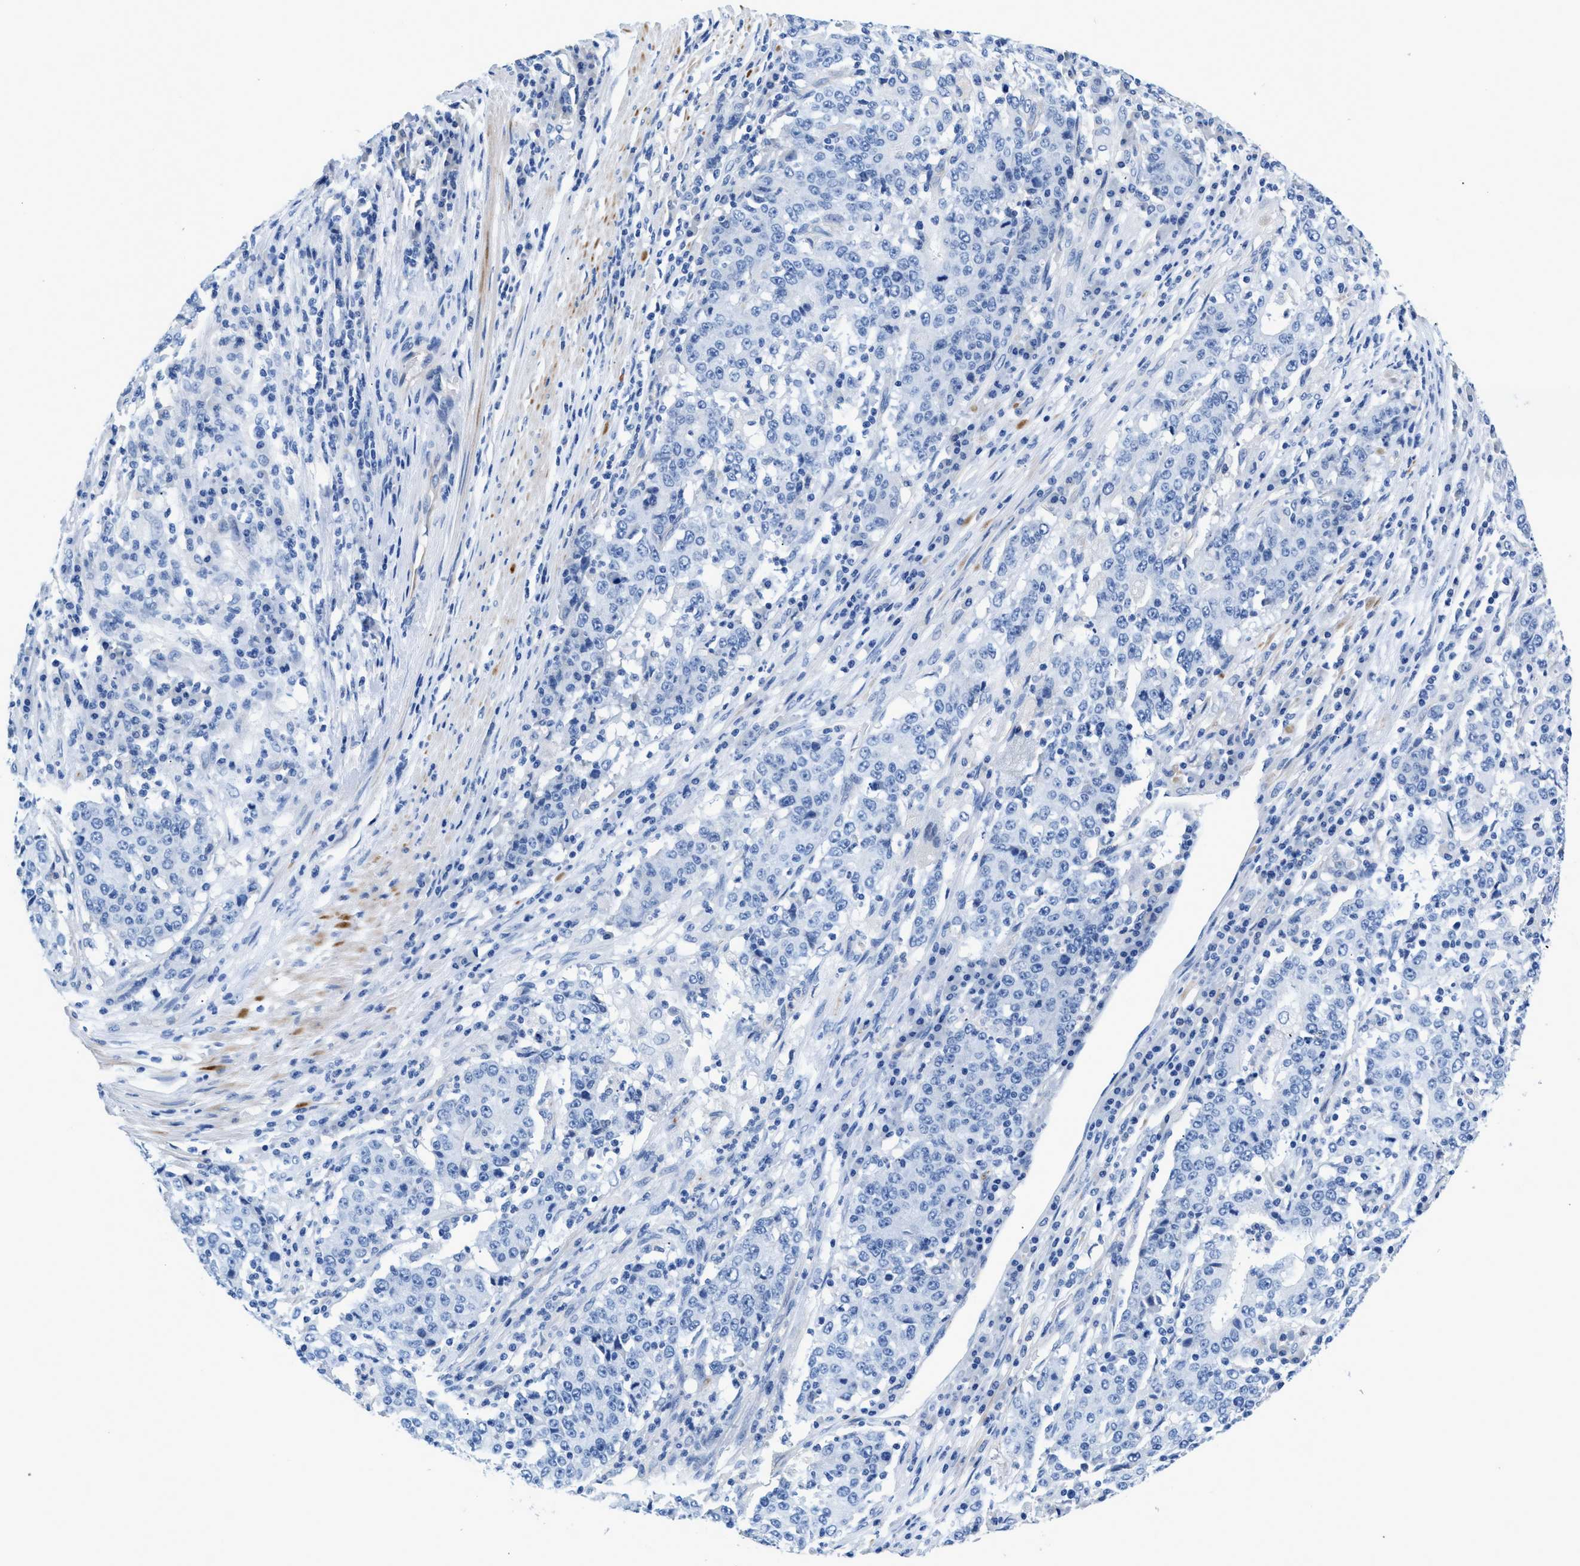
{"staining": {"intensity": "negative", "quantity": "none", "location": "none"}, "tissue": "stomach cancer", "cell_type": "Tumor cells", "image_type": "cancer", "snomed": [{"axis": "morphology", "description": "Adenocarcinoma, NOS"}, {"axis": "topography", "description": "Stomach"}], "caption": "Tumor cells are negative for brown protein staining in adenocarcinoma (stomach). (DAB immunohistochemistry (IHC) visualized using brightfield microscopy, high magnification).", "gene": "SLFN13", "patient": {"sex": "male", "age": 59}}